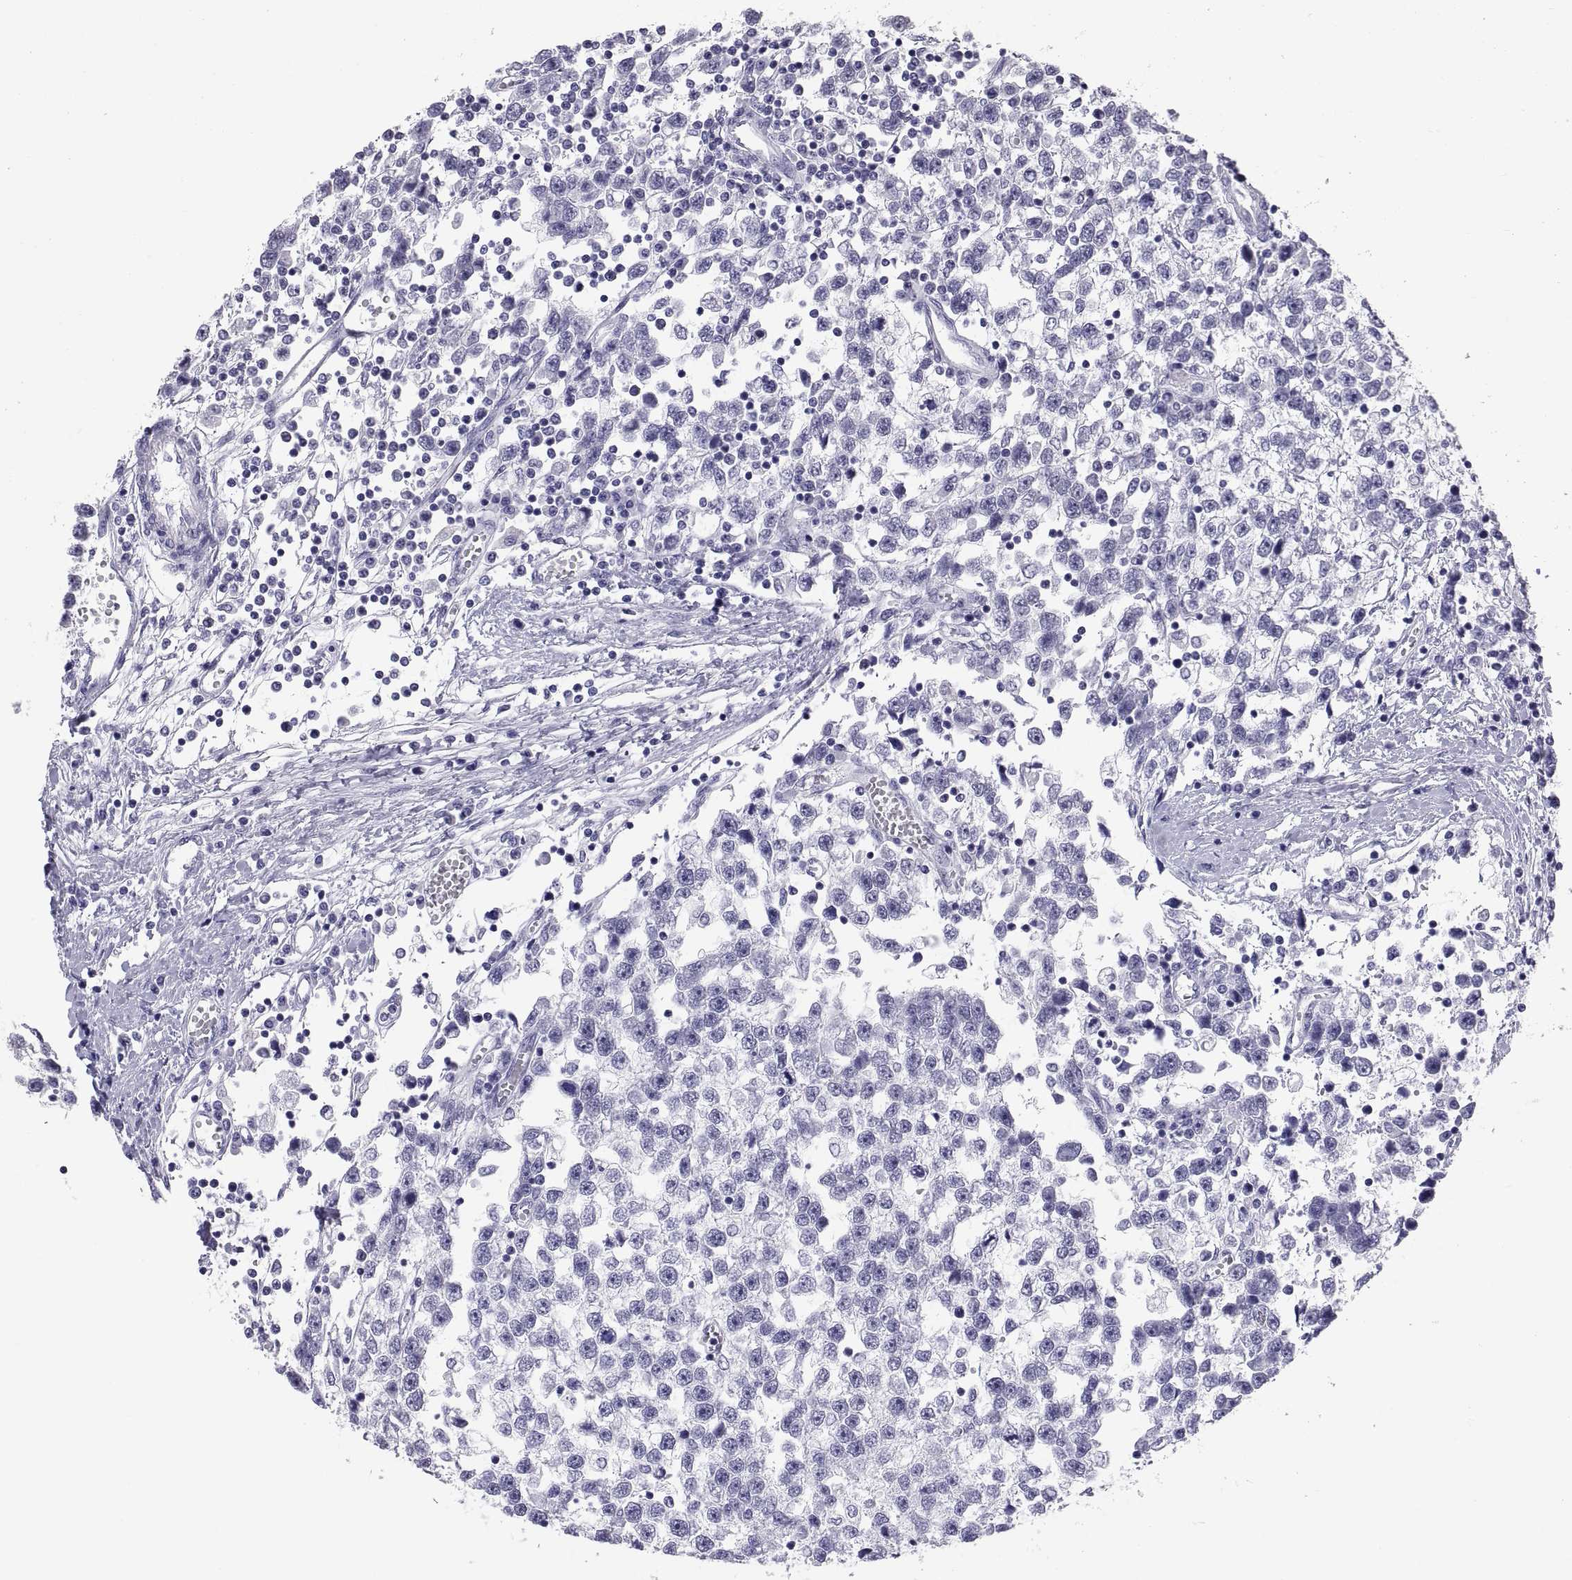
{"staining": {"intensity": "negative", "quantity": "none", "location": "none"}, "tissue": "testis cancer", "cell_type": "Tumor cells", "image_type": "cancer", "snomed": [{"axis": "morphology", "description": "Seminoma, NOS"}, {"axis": "topography", "description": "Testis"}], "caption": "Immunohistochemistry (IHC) of human testis cancer (seminoma) exhibits no expression in tumor cells. (DAB immunohistochemistry, high magnification).", "gene": "FAM170A", "patient": {"sex": "male", "age": 34}}